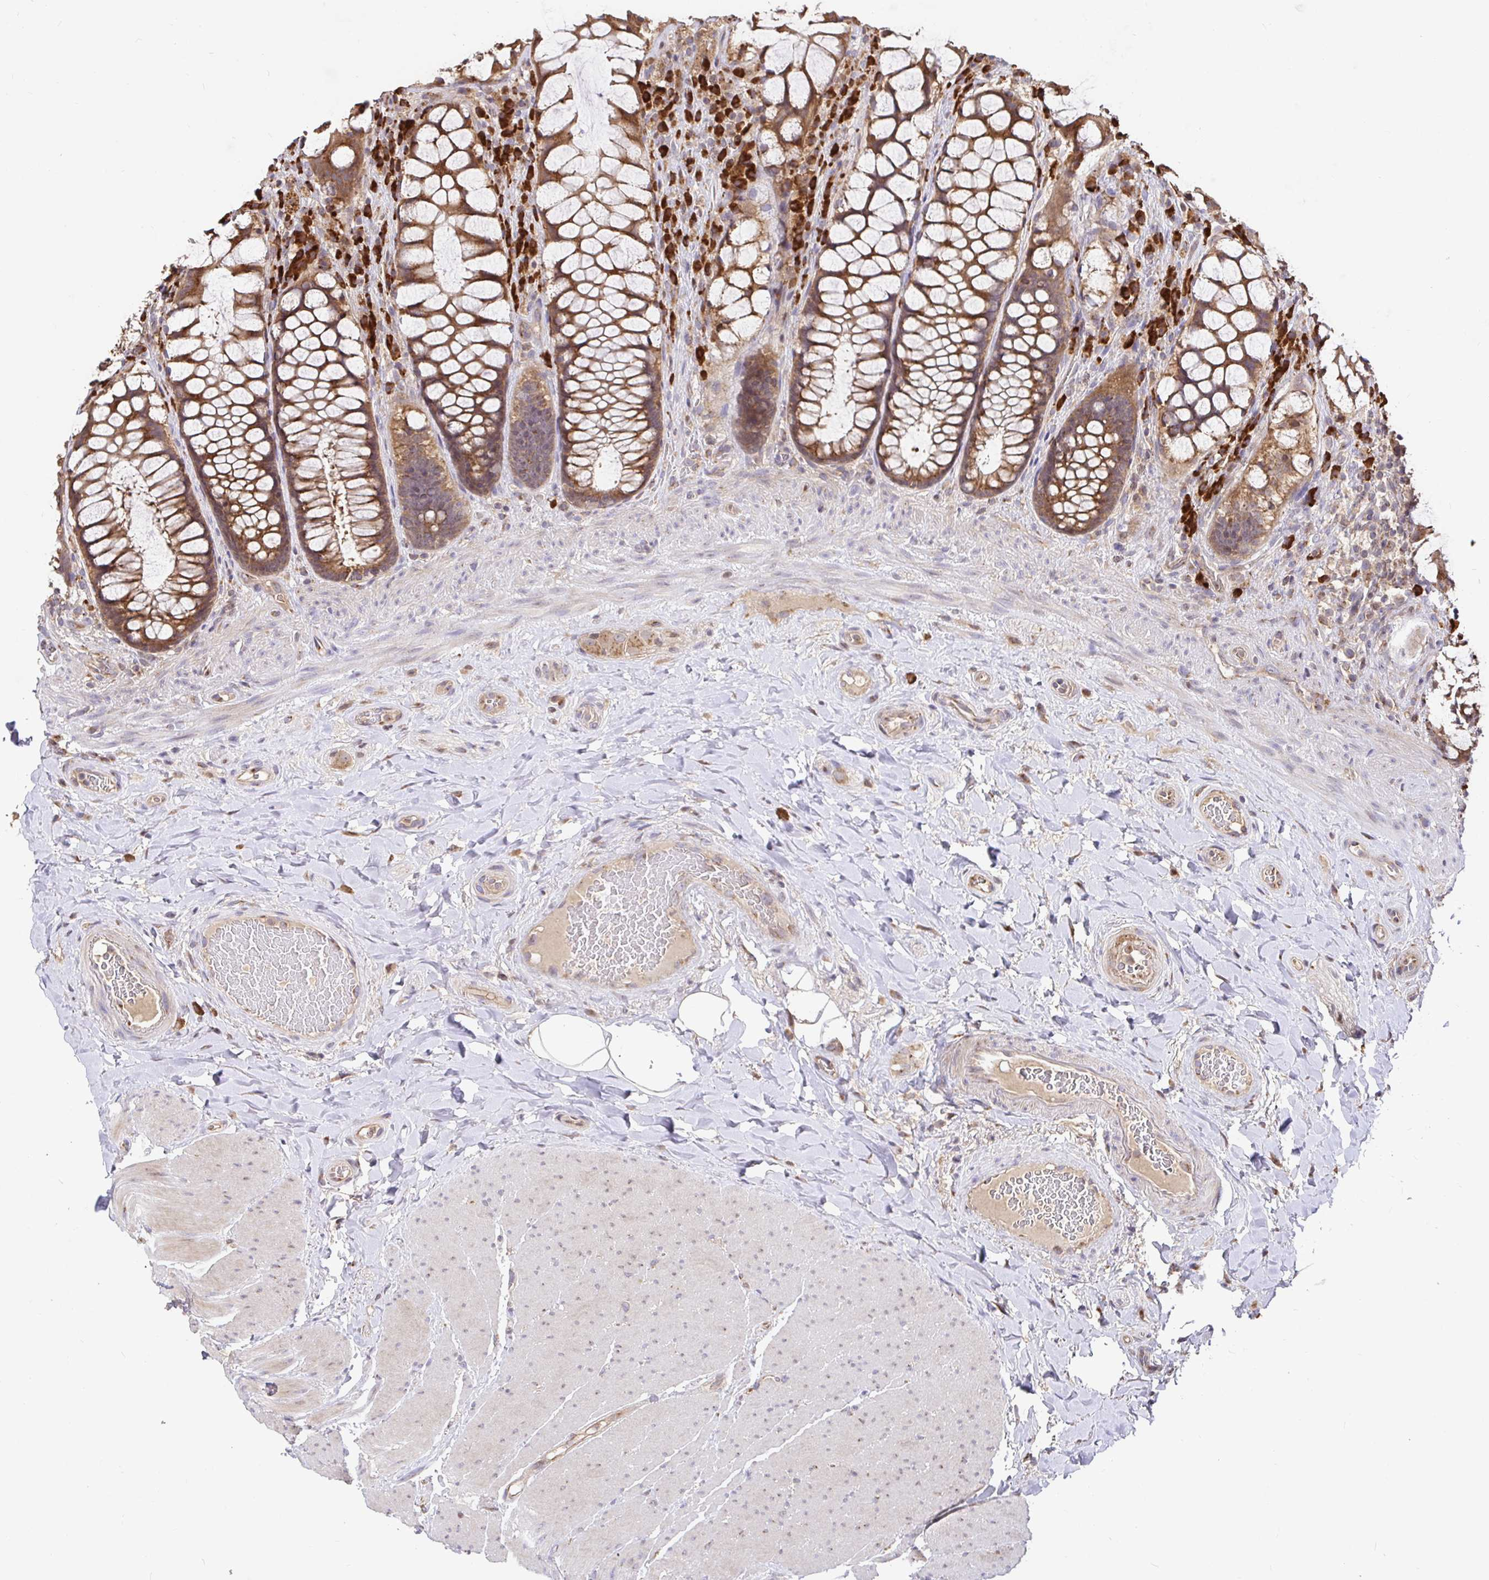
{"staining": {"intensity": "moderate", "quantity": ">75%", "location": "cytoplasmic/membranous"}, "tissue": "rectum", "cell_type": "Glandular cells", "image_type": "normal", "snomed": [{"axis": "morphology", "description": "Normal tissue, NOS"}, {"axis": "topography", "description": "Rectum"}], "caption": "High-power microscopy captured an immunohistochemistry (IHC) micrograph of unremarkable rectum, revealing moderate cytoplasmic/membranous expression in about >75% of glandular cells.", "gene": "ELP1", "patient": {"sex": "female", "age": 58}}